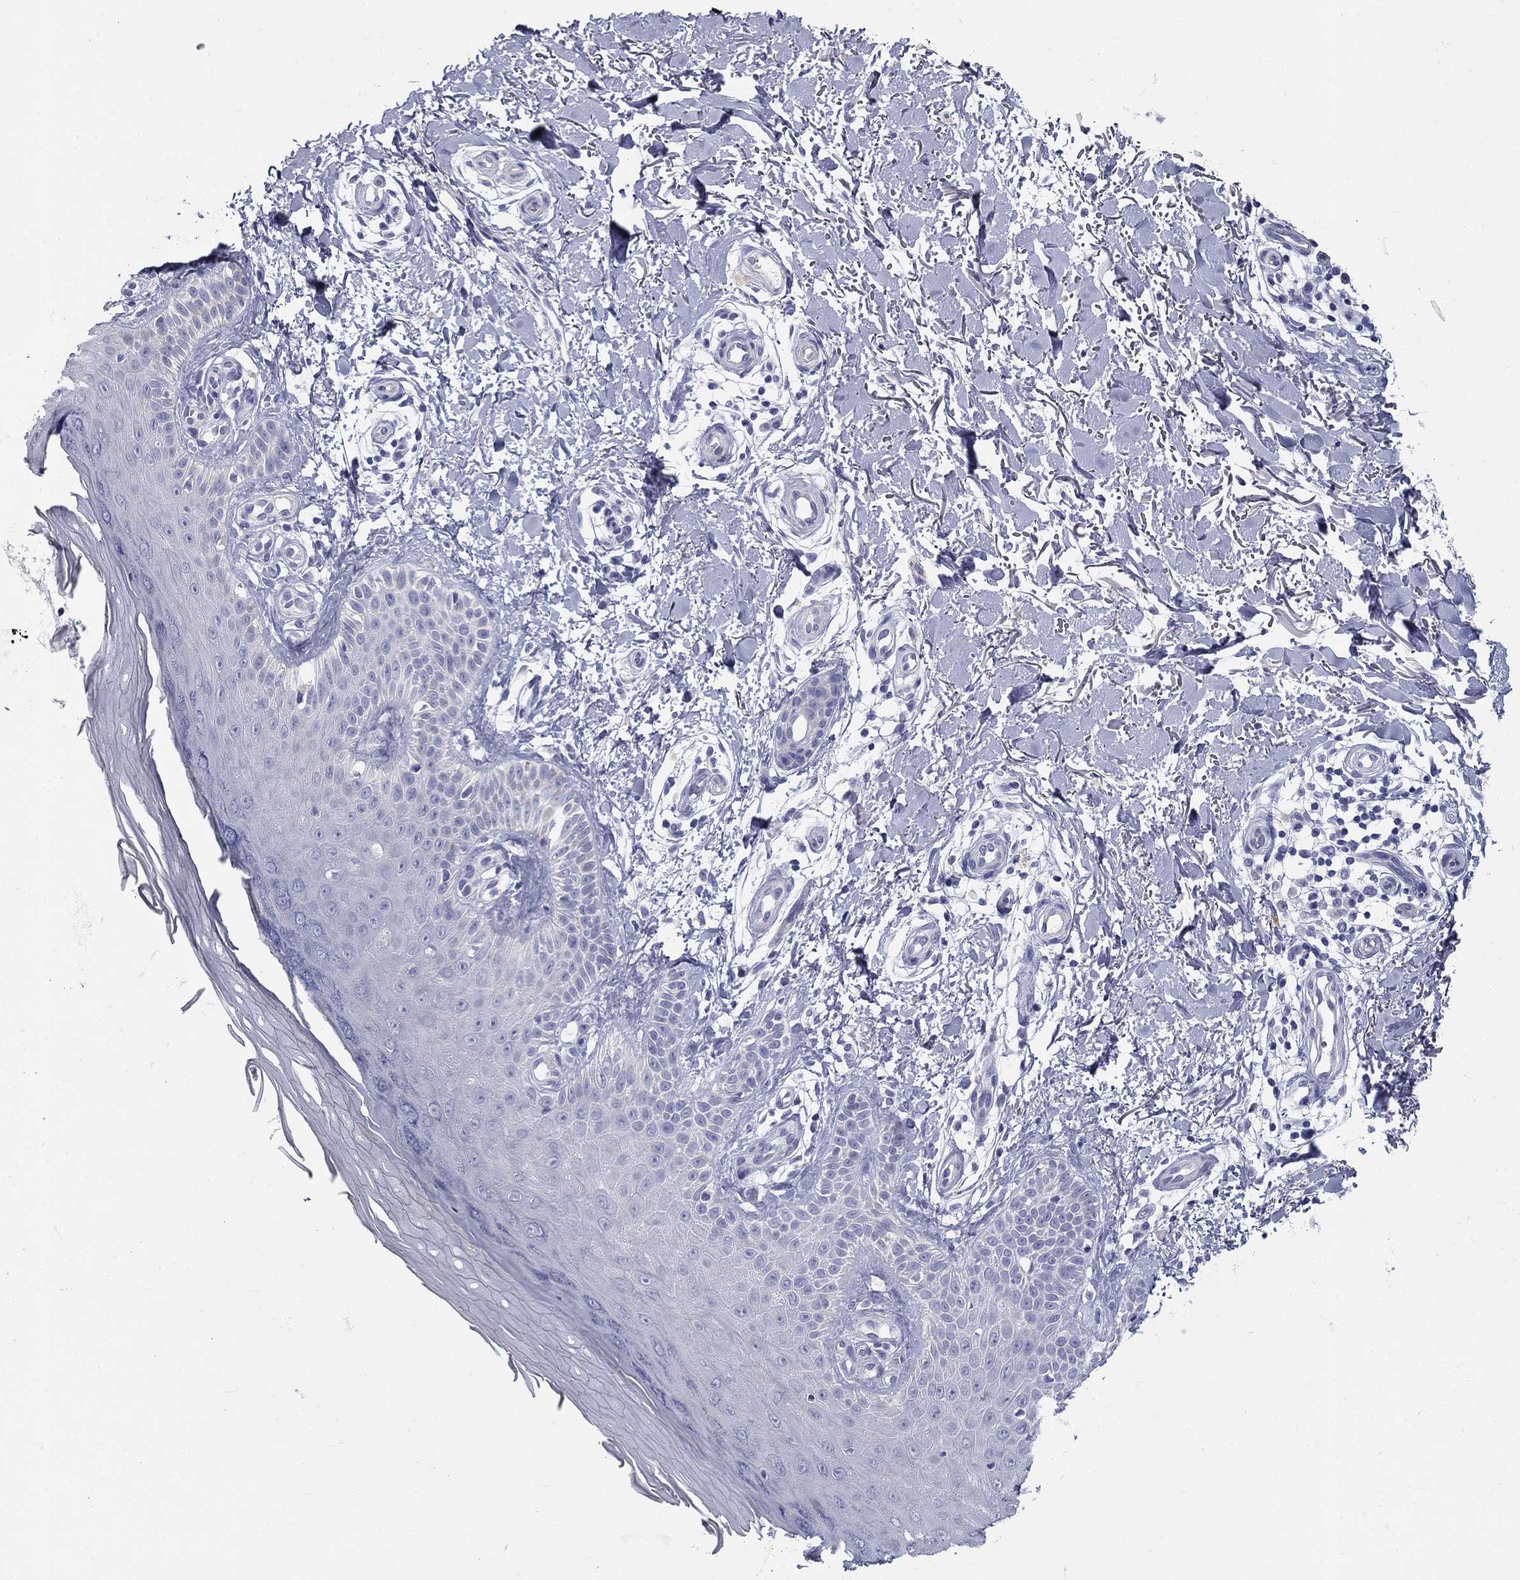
{"staining": {"intensity": "negative", "quantity": "none", "location": "none"}, "tissue": "skin", "cell_type": "Fibroblasts", "image_type": "normal", "snomed": [{"axis": "morphology", "description": "Normal tissue, NOS"}, {"axis": "morphology", "description": "Inflammation, NOS"}, {"axis": "morphology", "description": "Fibrosis, NOS"}, {"axis": "topography", "description": "Skin"}], "caption": "Immunohistochemistry (IHC) image of unremarkable skin: human skin stained with DAB (3,3'-diaminobenzidine) shows no significant protein positivity in fibroblasts.", "gene": "GALNTL5", "patient": {"sex": "male", "age": 71}}